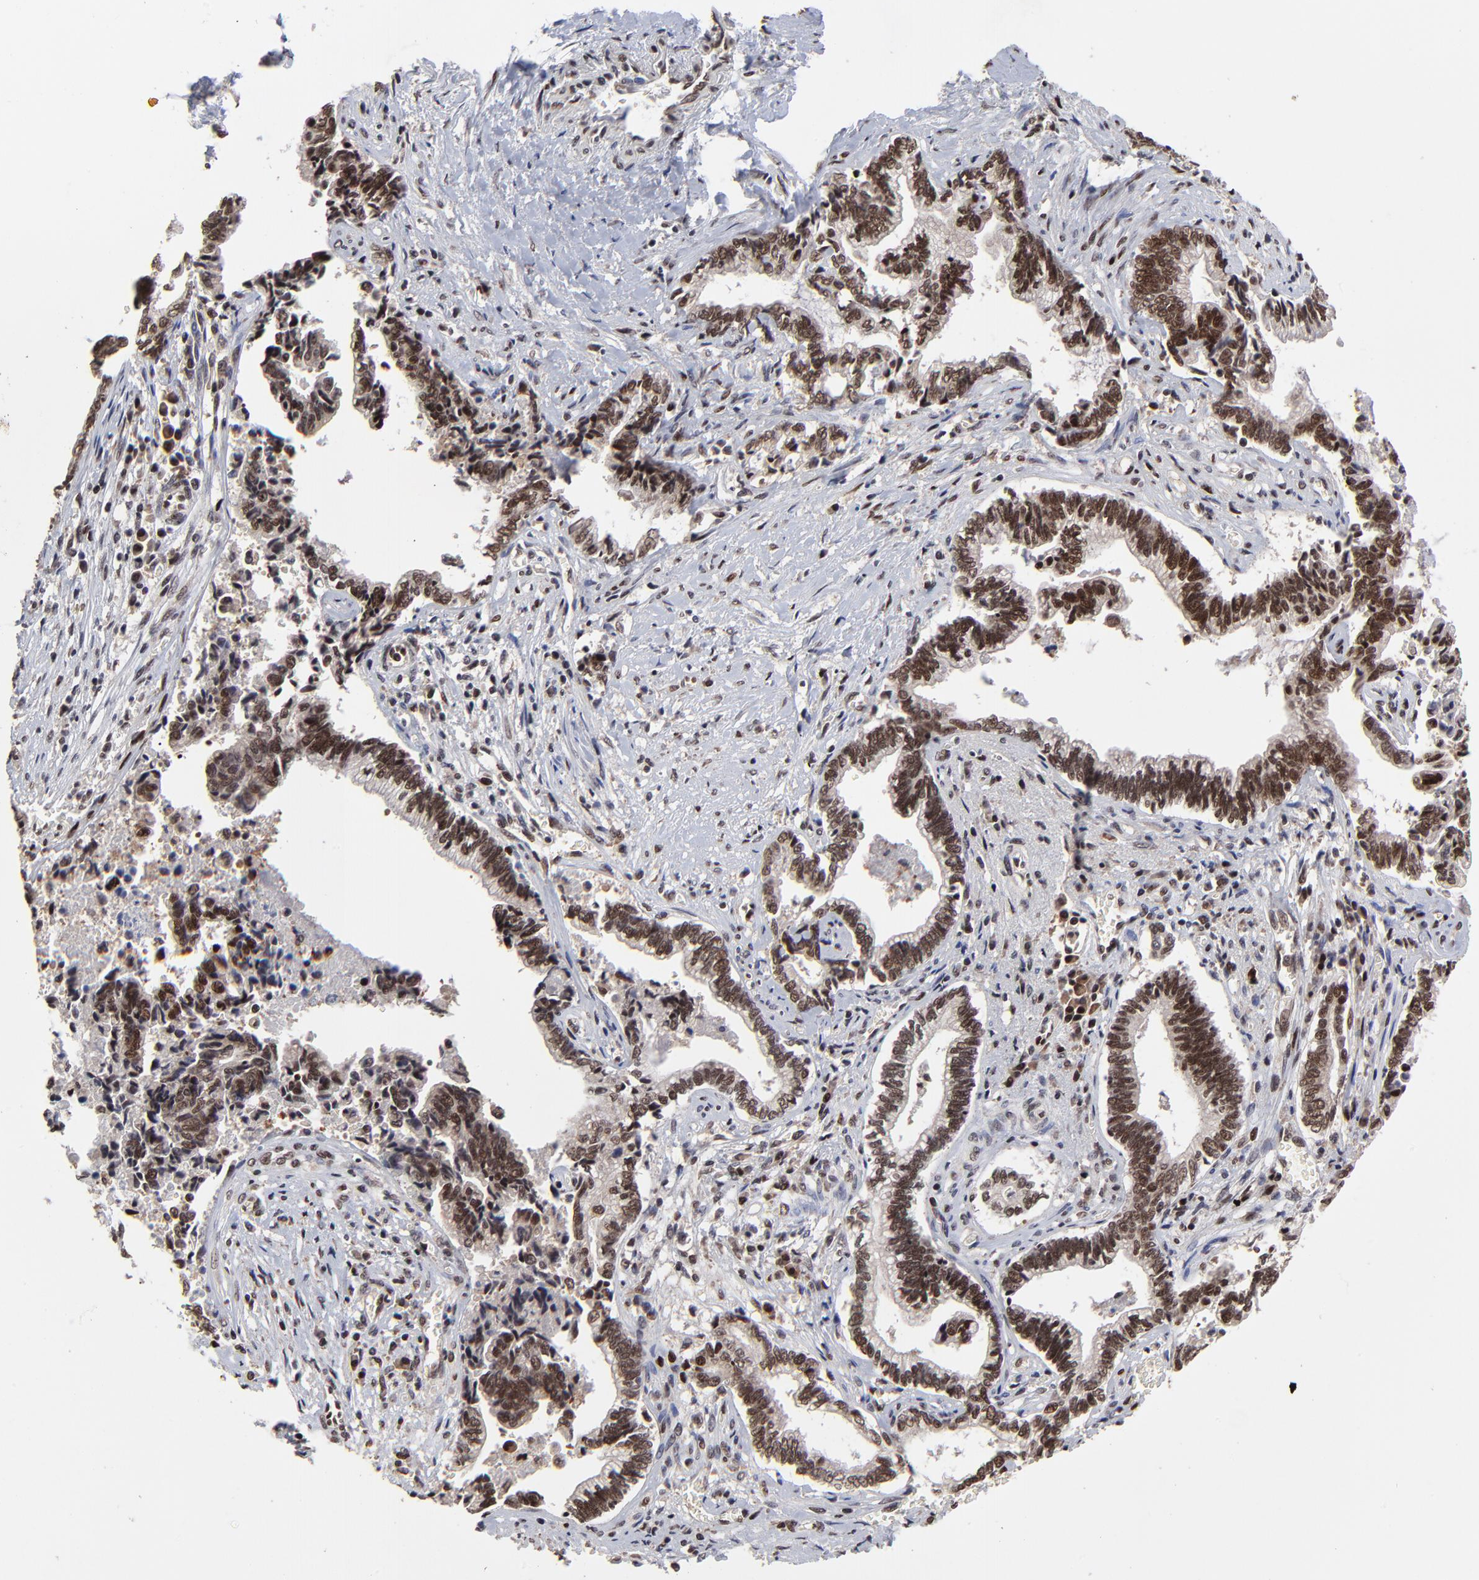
{"staining": {"intensity": "strong", "quantity": ">75%", "location": "nuclear"}, "tissue": "liver cancer", "cell_type": "Tumor cells", "image_type": "cancer", "snomed": [{"axis": "morphology", "description": "Cholangiocarcinoma"}, {"axis": "topography", "description": "Liver"}], "caption": "Cholangiocarcinoma (liver) stained with immunohistochemistry (IHC) demonstrates strong nuclear expression in approximately >75% of tumor cells. (Stains: DAB in brown, nuclei in blue, Microscopy: brightfield microscopy at high magnification).", "gene": "RBM22", "patient": {"sex": "male", "age": 57}}